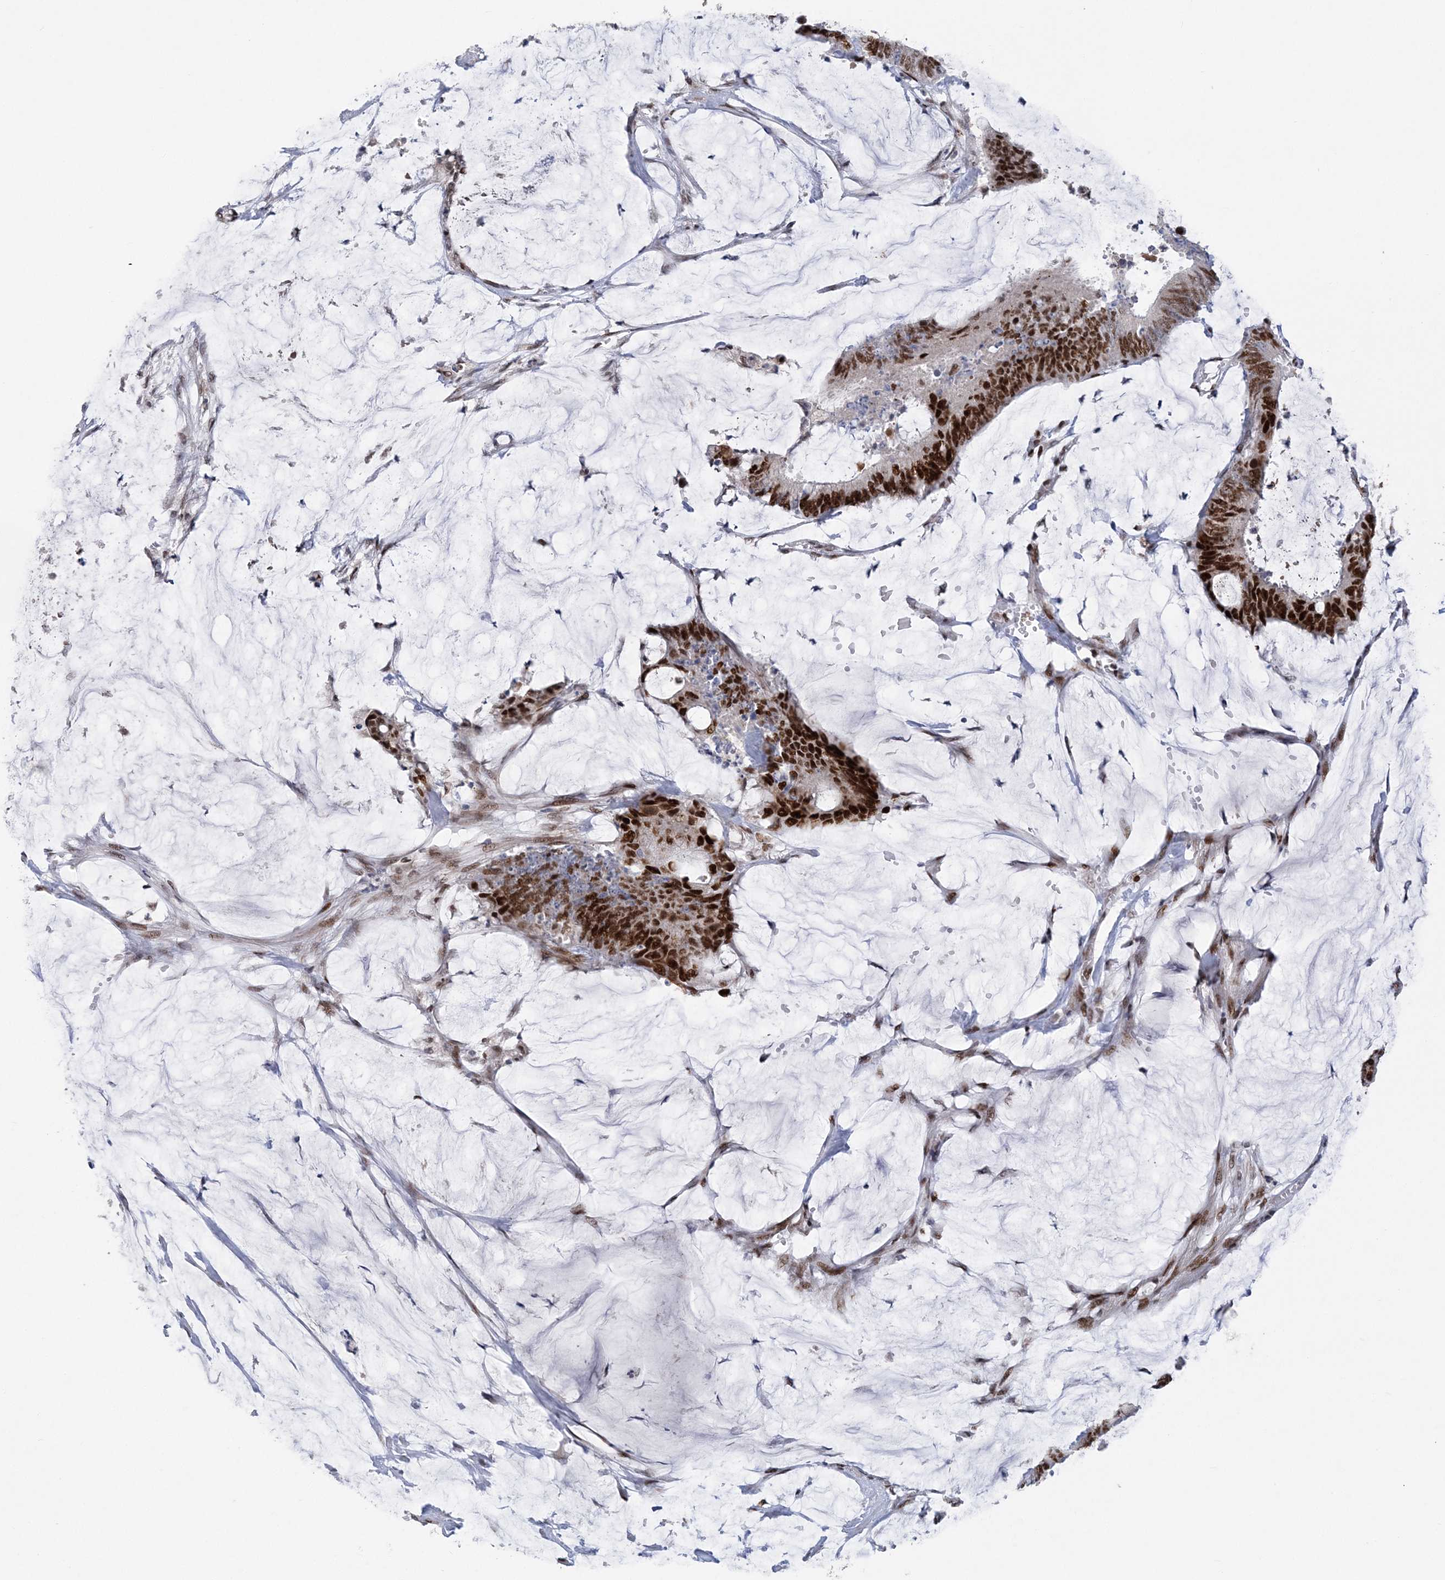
{"staining": {"intensity": "strong", "quantity": ">75%", "location": "nuclear"}, "tissue": "colorectal cancer", "cell_type": "Tumor cells", "image_type": "cancer", "snomed": [{"axis": "morphology", "description": "Adenocarcinoma, NOS"}, {"axis": "topography", "description": "Rectum"}], "caption": "Colorectal cancer stained with a brown dye shows strong nuclear positive staining in approximately >75% of tumor cells.", "gene": "ZBTB7A", "patient": {"sex": "female", "age": 66}}